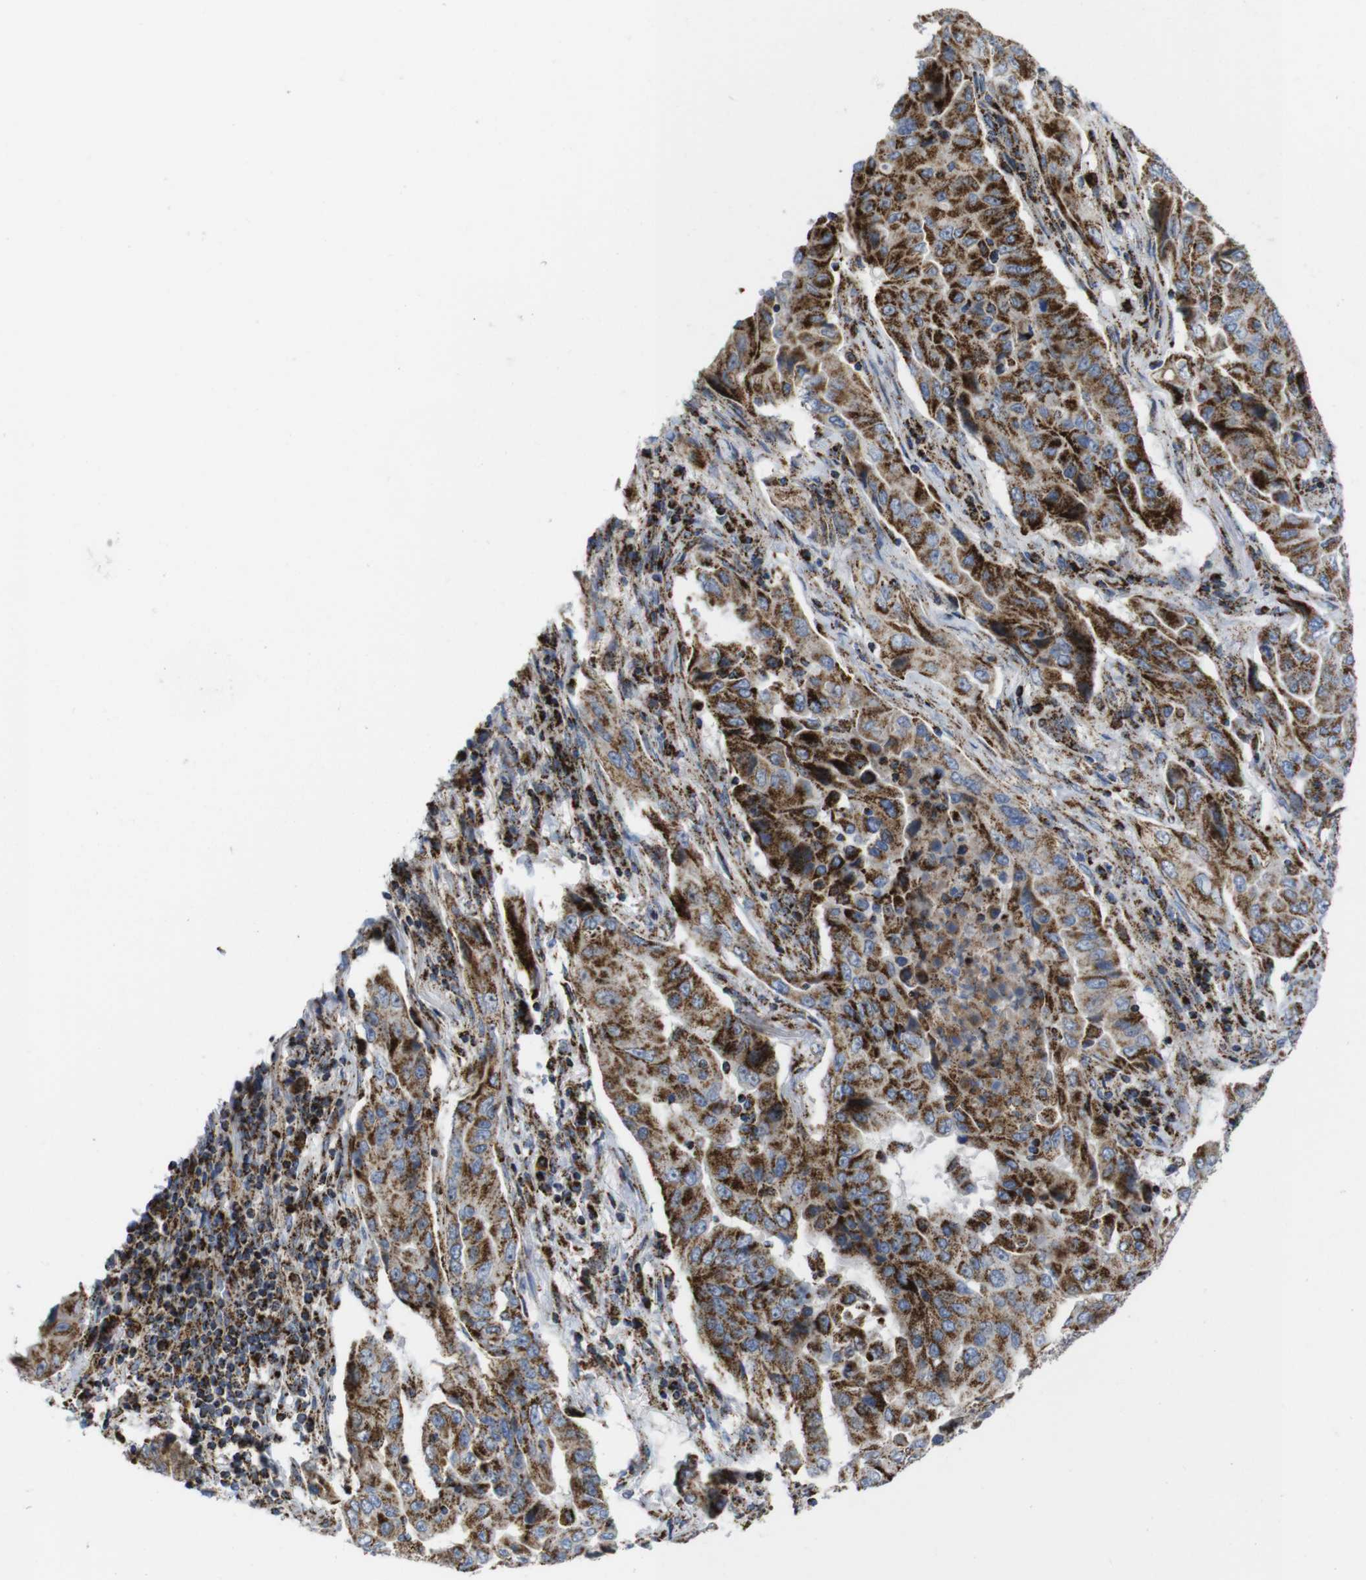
{"staining": {"intensity": "strong", "quantity": ">75%", "location": "cytoplasmic/membranous"}, "tissue": "lung cancer", "cell_type": "Tumor cells", "image_type": "cancer", "snomed": [{"axis": "morphology", "description": "Adenocarcinoma, NOS"}, {"axis": "topography", "description": "Lung"}], "caption": "Lung cancer was stained to show a protein in brown. There is high levels of strong cytoplasmic/membranous staining in approximately >75% of tumor cells. The staining is performed using DAB brown chromogen to label protein expression. The nuclei are counter-stained blue using hematoxylin.", "gene": "TMEM192", "patient": {"sex": "female", "age": 65}}